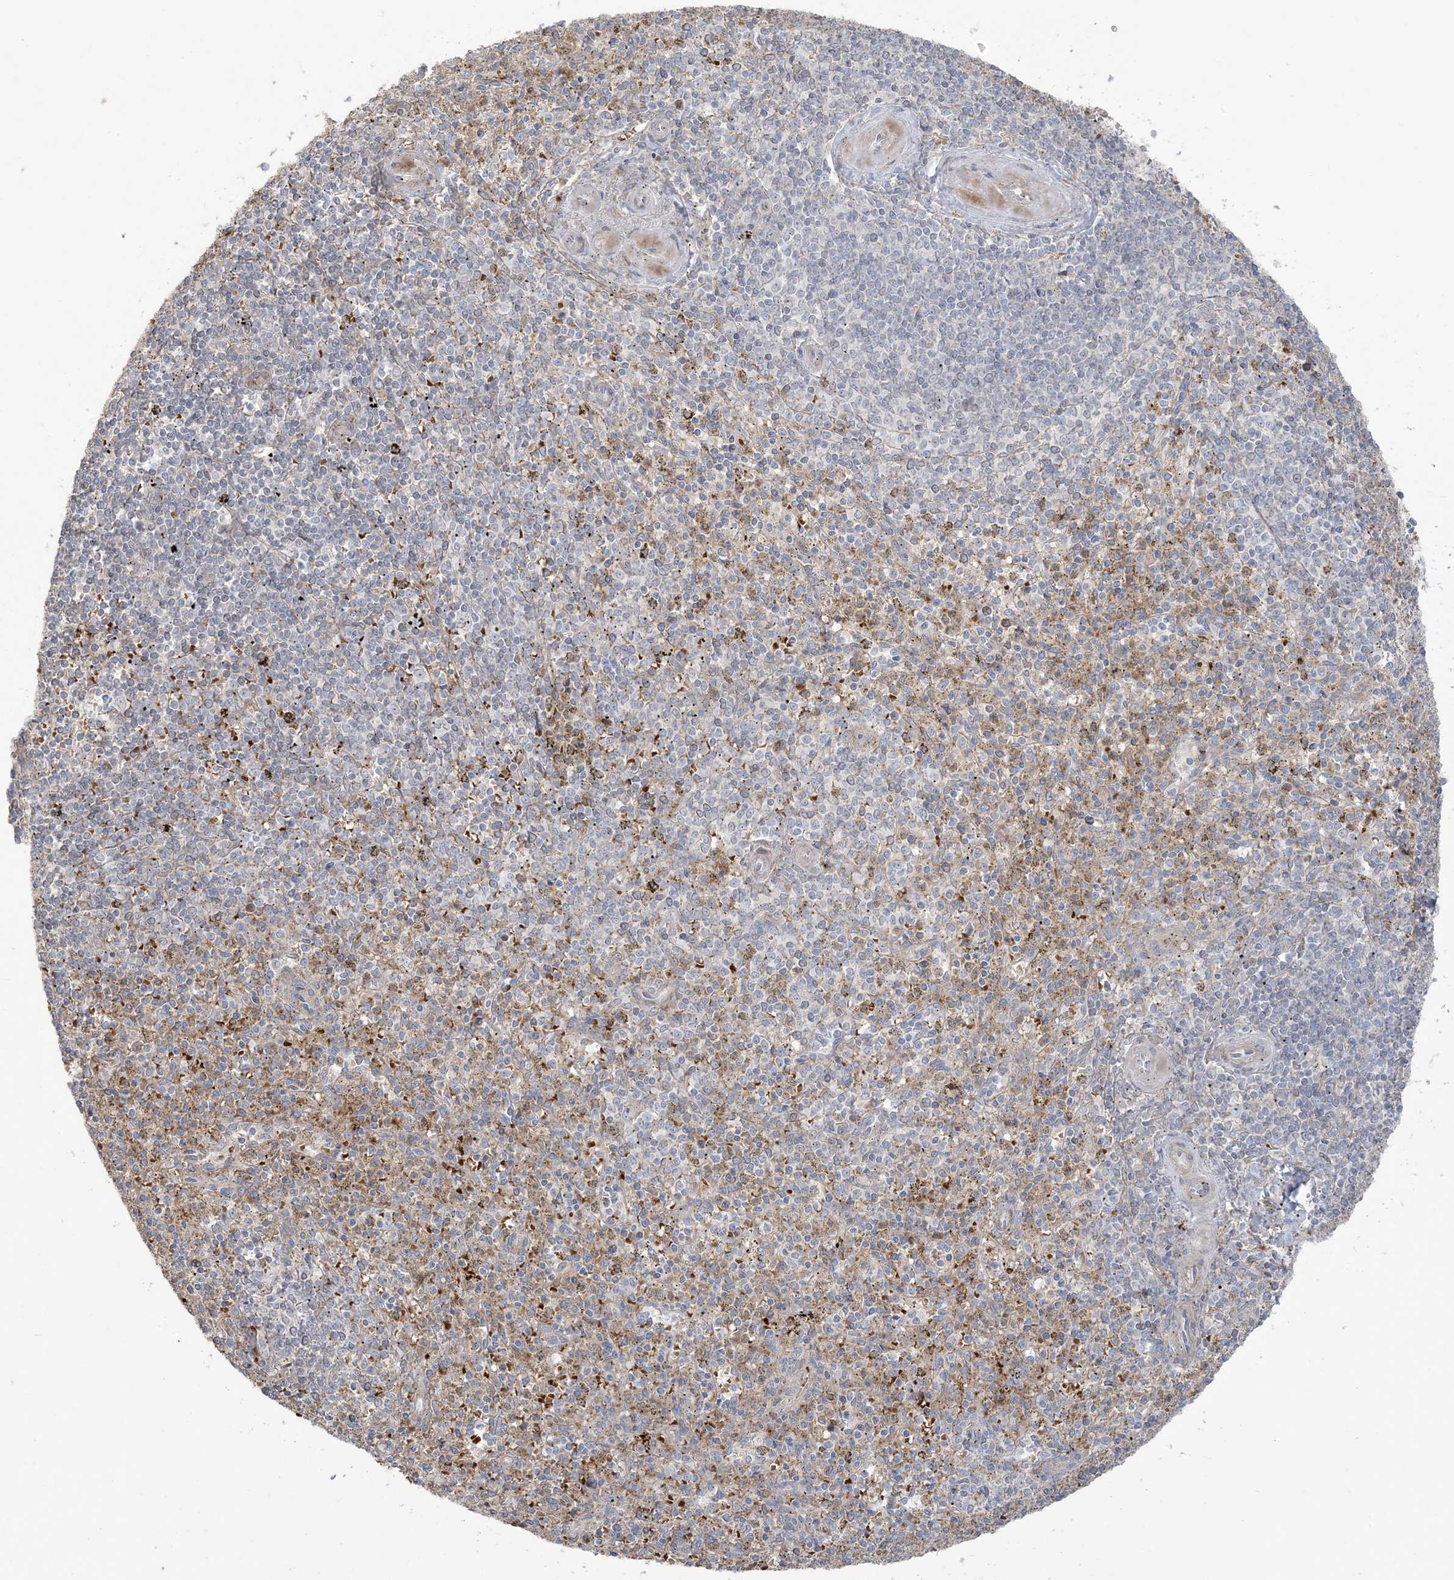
{"staining": {"intensity": "weak", "quantity": "<25%", "location": "cytoplasmic/membranous"}, "tissue": "spleen", "cell_type": "Cells in red pulp", "image_type": "normal", "snomed": [{"axis": "morphology", "description": "Normal tissue, NOS"}, {"axis": "topography", "description": "Spleen"}], "caption": "DAB (3,3'-diaminobenzidine) immunohistochemical staining of unremarkable human spleen exhibits no significant positivity in cells in red pulp.", "gene": "KLHL18", "patient": {"sex": "male", "age": 72}}